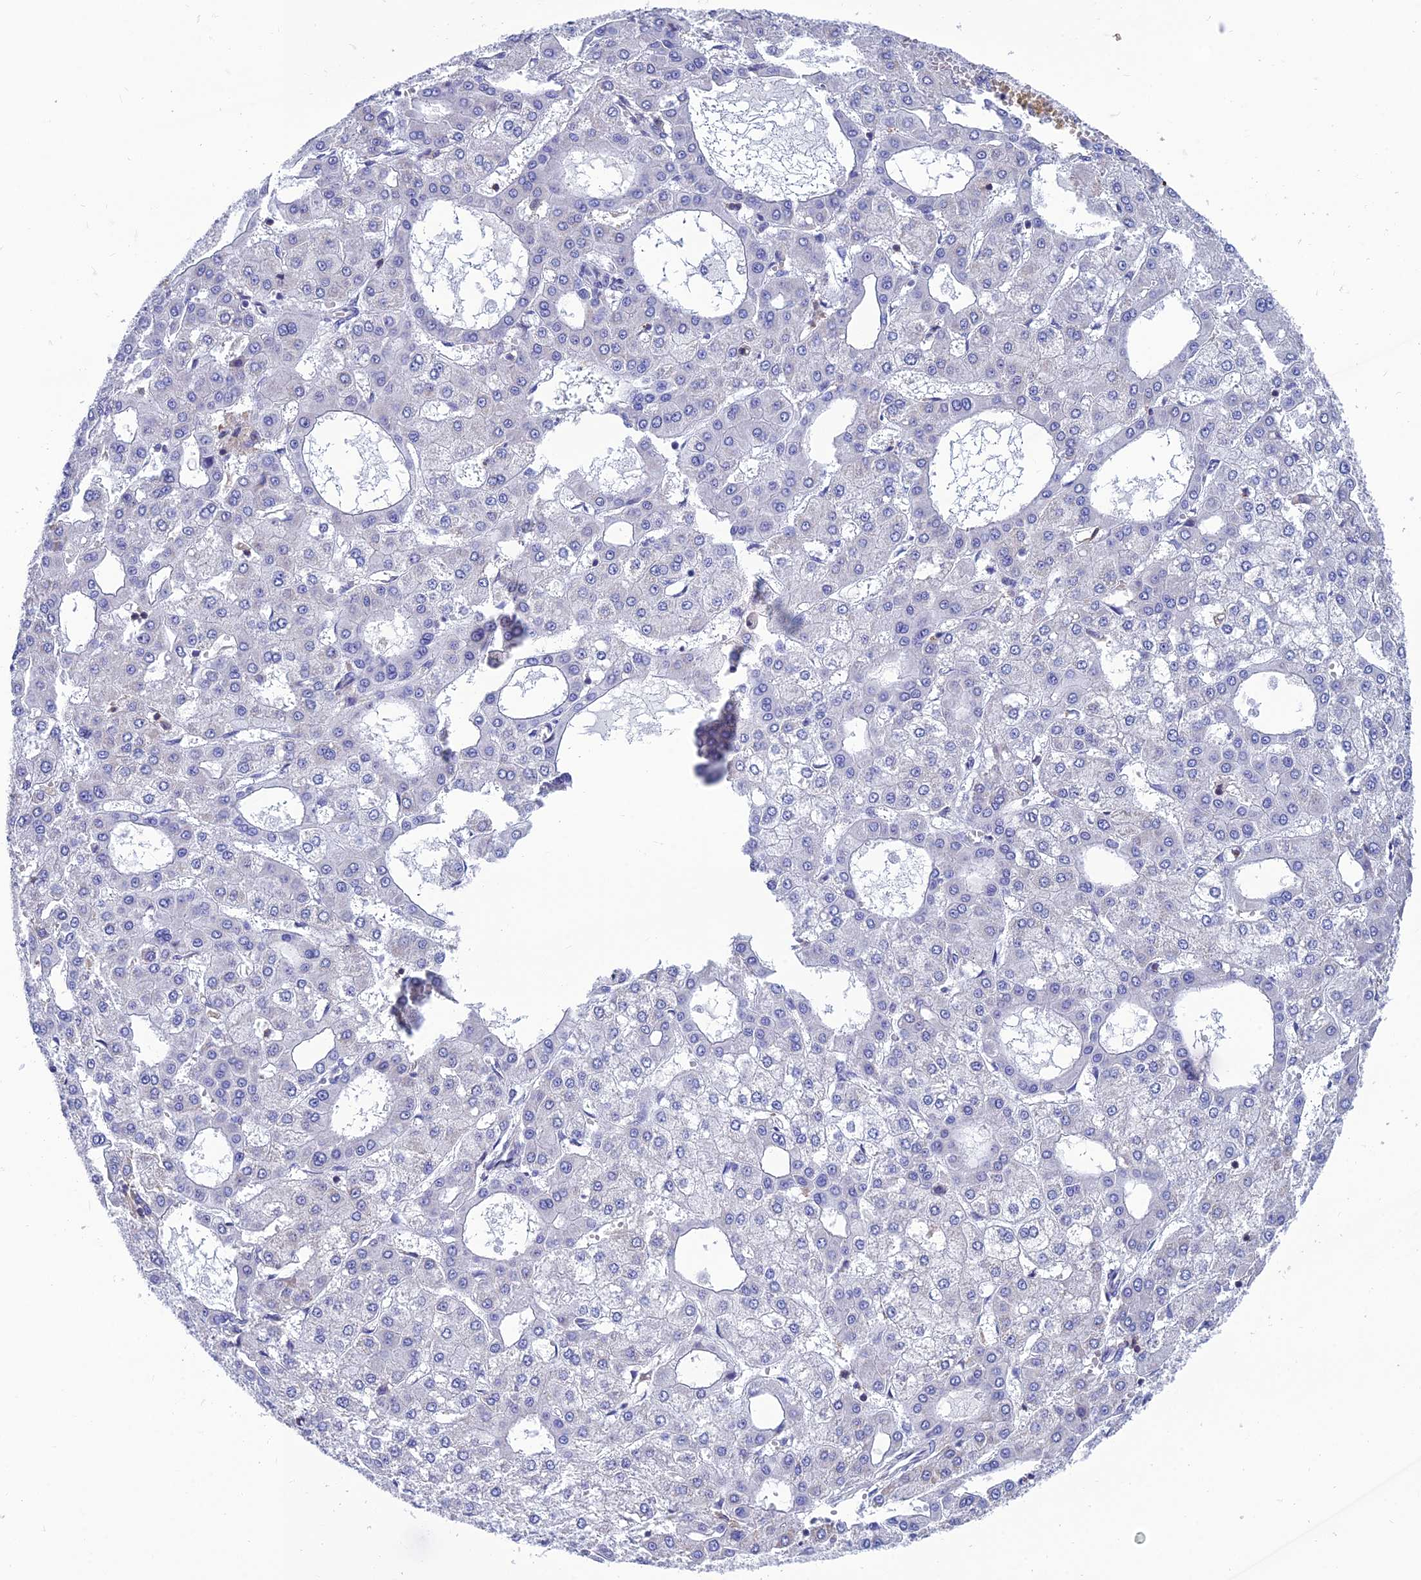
{"staining": {"intensity": "negative", "quantity": "none", "location": "none"}, "tissue": "liver cancer", "cell_type": "Tumor cells", "image_type": "cancer", "snomed": [{"axis": "morphology", "description": "Carcinoma, Hepatocellular, NOS"}, {"axis": "topography", "description": "Liver"}], "caption": "A micrograph of liver cancer (hepatocellular carcinoma) stained for a protein reveals no brown staining in tumor cells. The staining was performed using DAB (3,3'-diaminobenzidine) to visualize the protein expression in brown, while the nuclei were stained in blue with hematoxylin (Magnification: 20x).", "gene": "PPP1R18", "patient": {"sex": "male", "age": 47}}